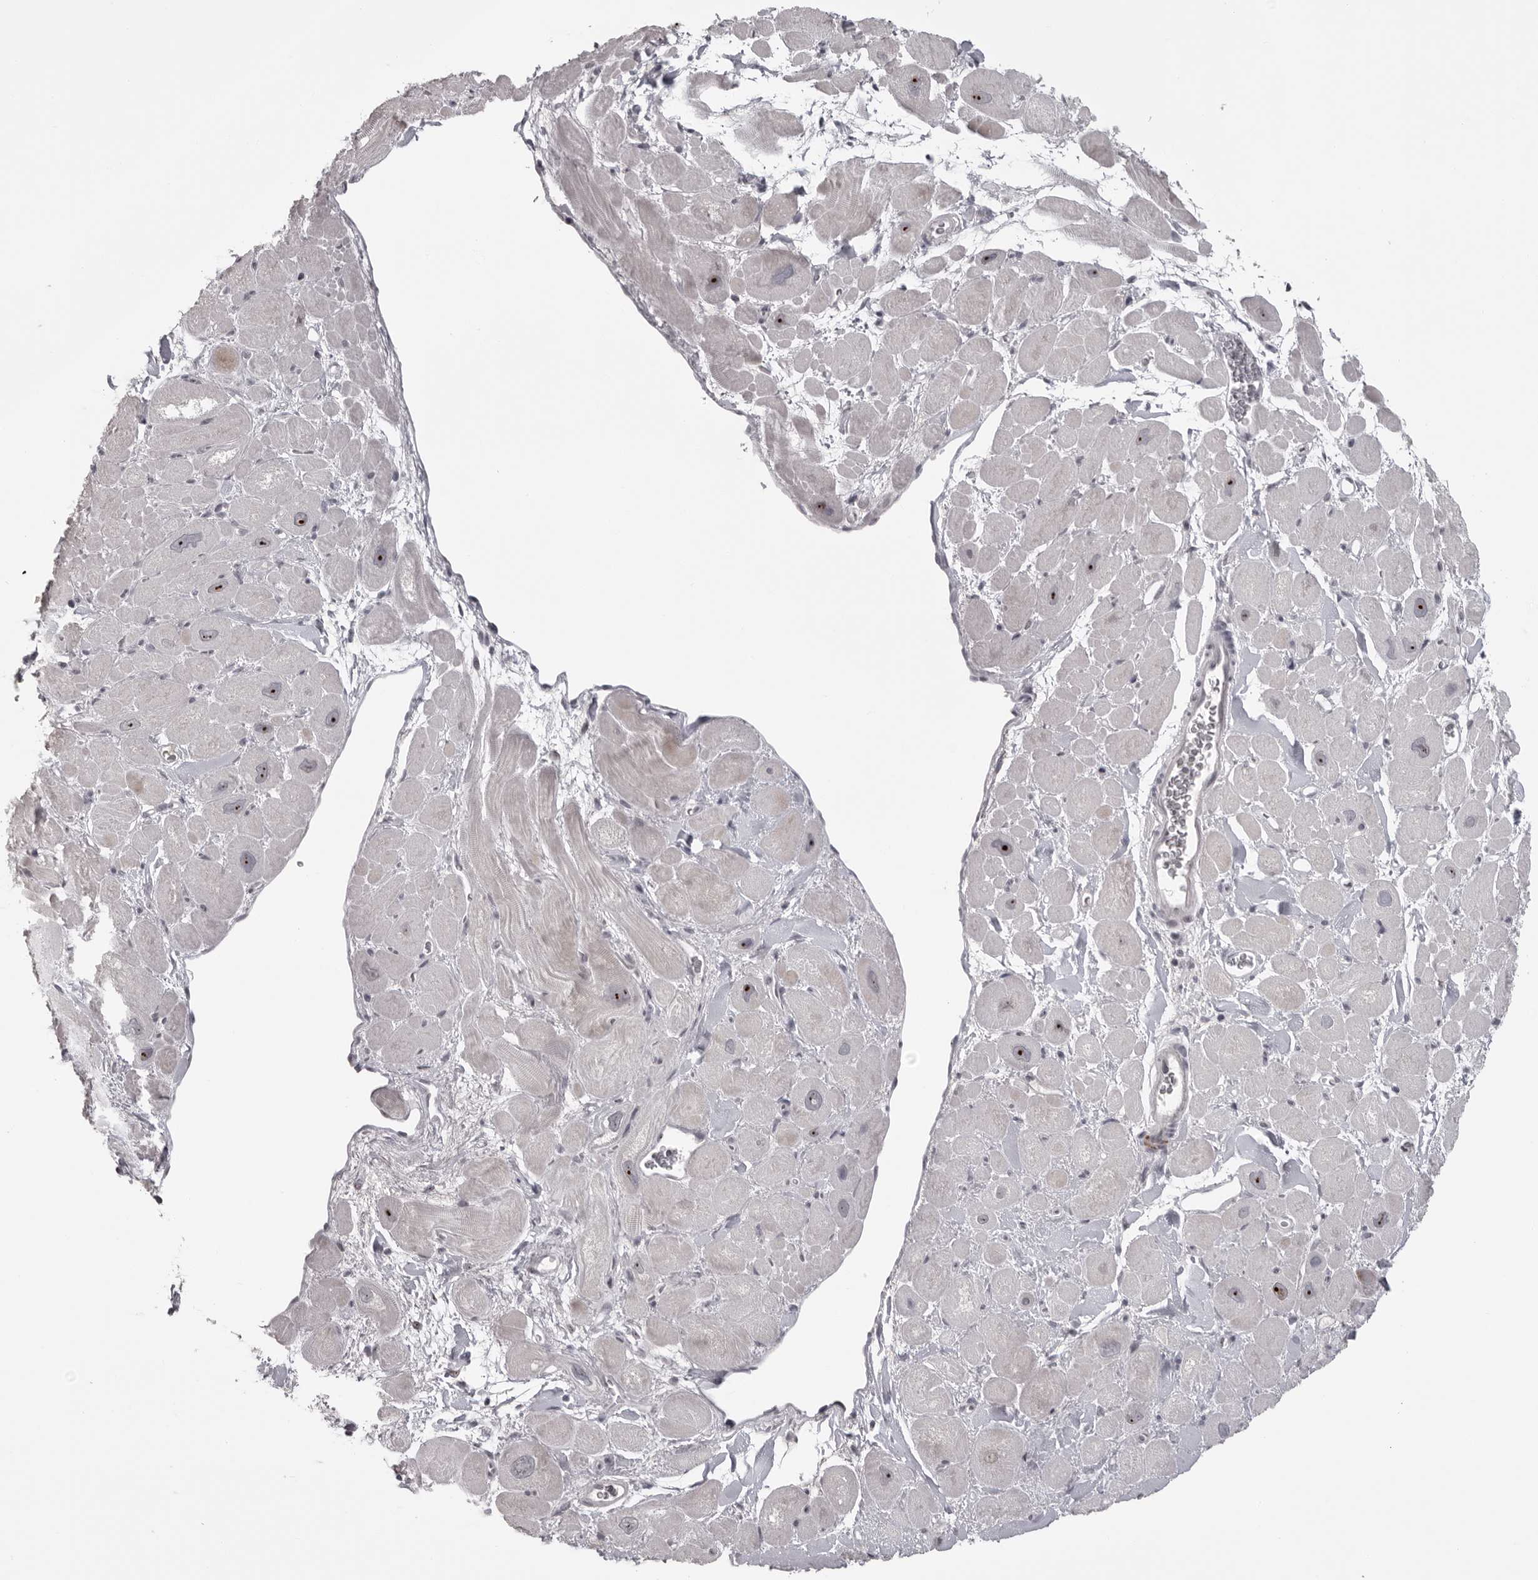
{"staining": {"intensity": "strong", "quantity": "<25%", "location": "nuclear"}, "tissue": "heart muscle", "cell_type": "Cardiomyocytes", "image_type": "normal", "snomed": [{"axis": "morphology", "description": "Normal tissue, NOS"}, {"axis": "topography", "description": "Heart"}], "caption": "Protein expression analysis of normal human heart muscle reveals strong nuclear staining in about <25% of cardiomyocytes.", "gene": "HELZ", "patient": {"sex": "male", "age": 49}}